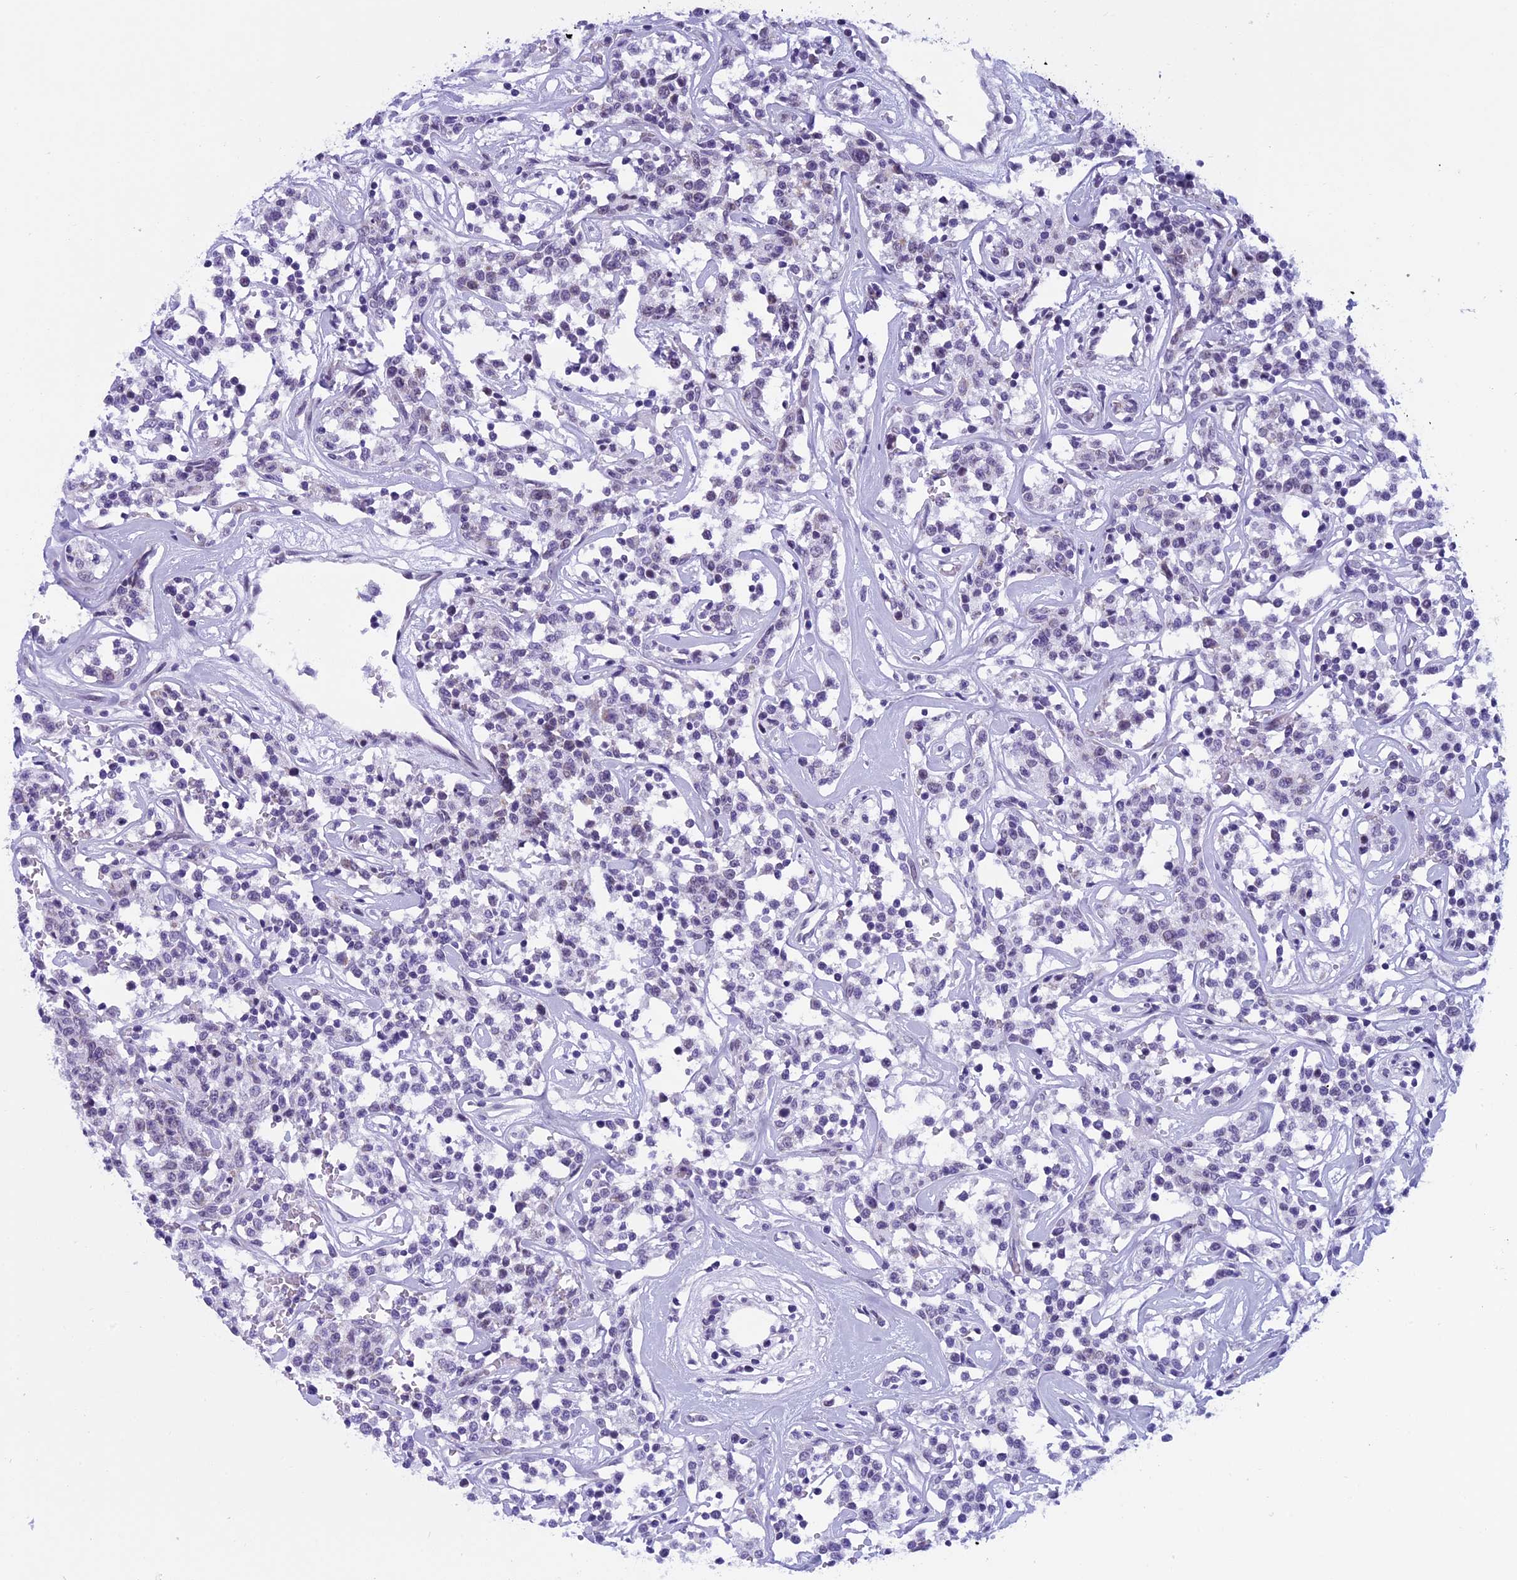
{"staining": {"intensity": "negative", "quantity": "none", "location": "none"}, "tissue": "lymphoma", "cell_type": "Tumor cells", "image_type": "cancer", "snomed": [{"axis": "morphology", "description": "Malignant lymphoma, non-Hodgkin's type, Low grade"}, {"axis": "topography", "description": "Small intestine"}], "caption": "A high-resolution micrograph shows IHC staining of malignant lymphoma, non-Hodgkin's type (low-grade), which displays no significant expression in tumor cells.", "gene": "ZNF317", "patient": {"sex": "female", "age": 59}}